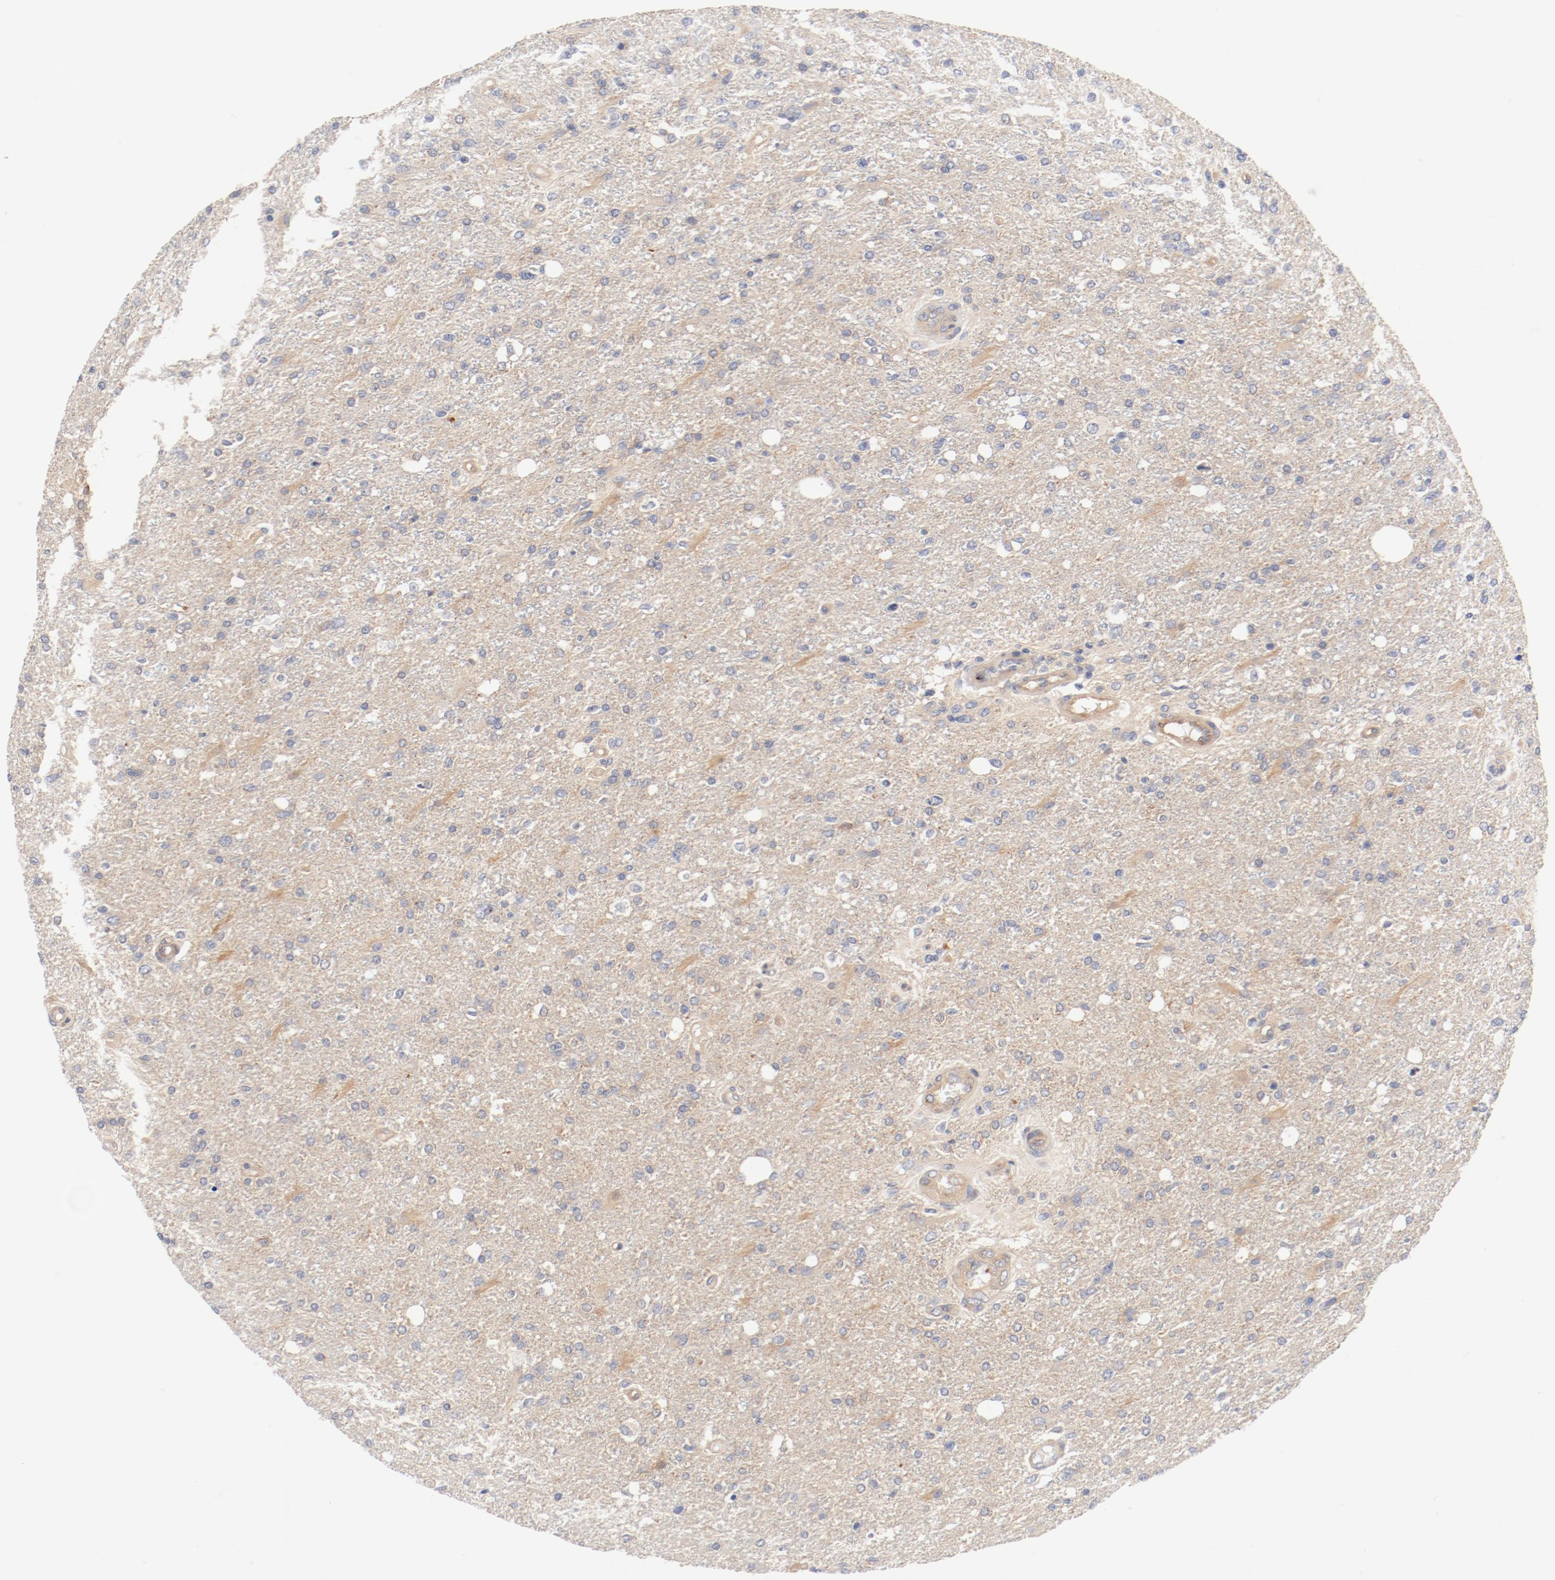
{"staining": {"intensity": "weak", "quantity": "25%-75%", "location": "cytoplasmic/membranous"}, "tissue": "glioma", "cell_type": "Tumor cells", "image_type": "cancer", "snomed": [{"axis": "morphology", "description": "Glioma, malignant, High grade"}, {"axis": "topography", "description": "Cerebral cortex"}], "caption": "Immunohistochemical staining of glioma shows low levels of weak cytoplasmic/membranous protein staining in approximately 25%-75% of tumor cells.", "gene": "DYNC1H1", "patient": {"sex": "male", "age": 76}}